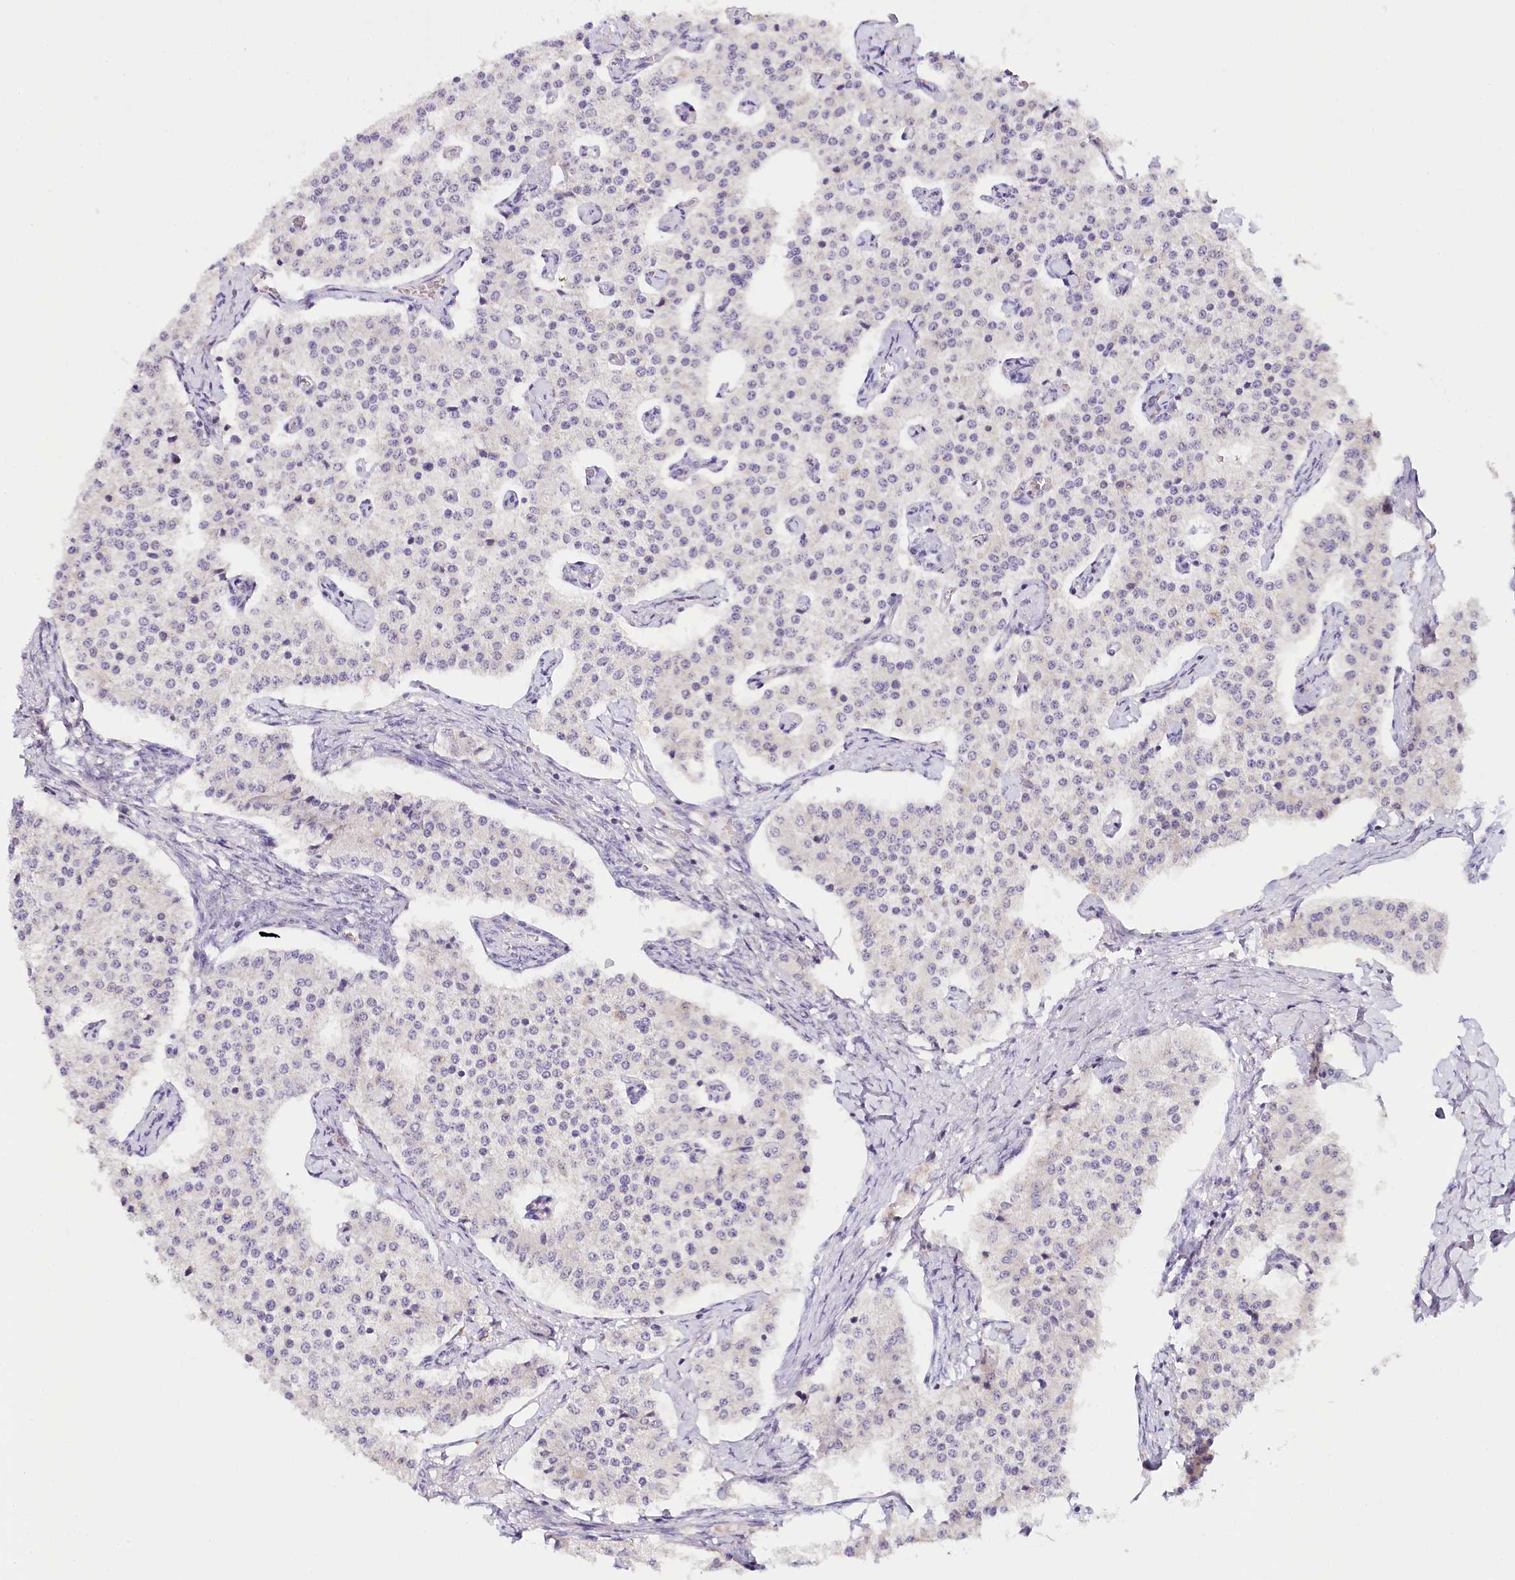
{"staining": {"intensity": "negative", "quantity": "none", "location": "none"}, "tissue": "carcinoid", "cell_type": "Tumor cells", "image_type": "cancer", "snomed": [{"axis": "morphology", "description": "Carcinoid, malignant, NOS"}, {"axis": "topography", "description": "Colon"}], "caption": "Immunohistochemical staining of malignant carcinoid displays no significant expression in tumor cells.", "gene": "DAPK1", "patient": {"sex": "female", "age": 52}}